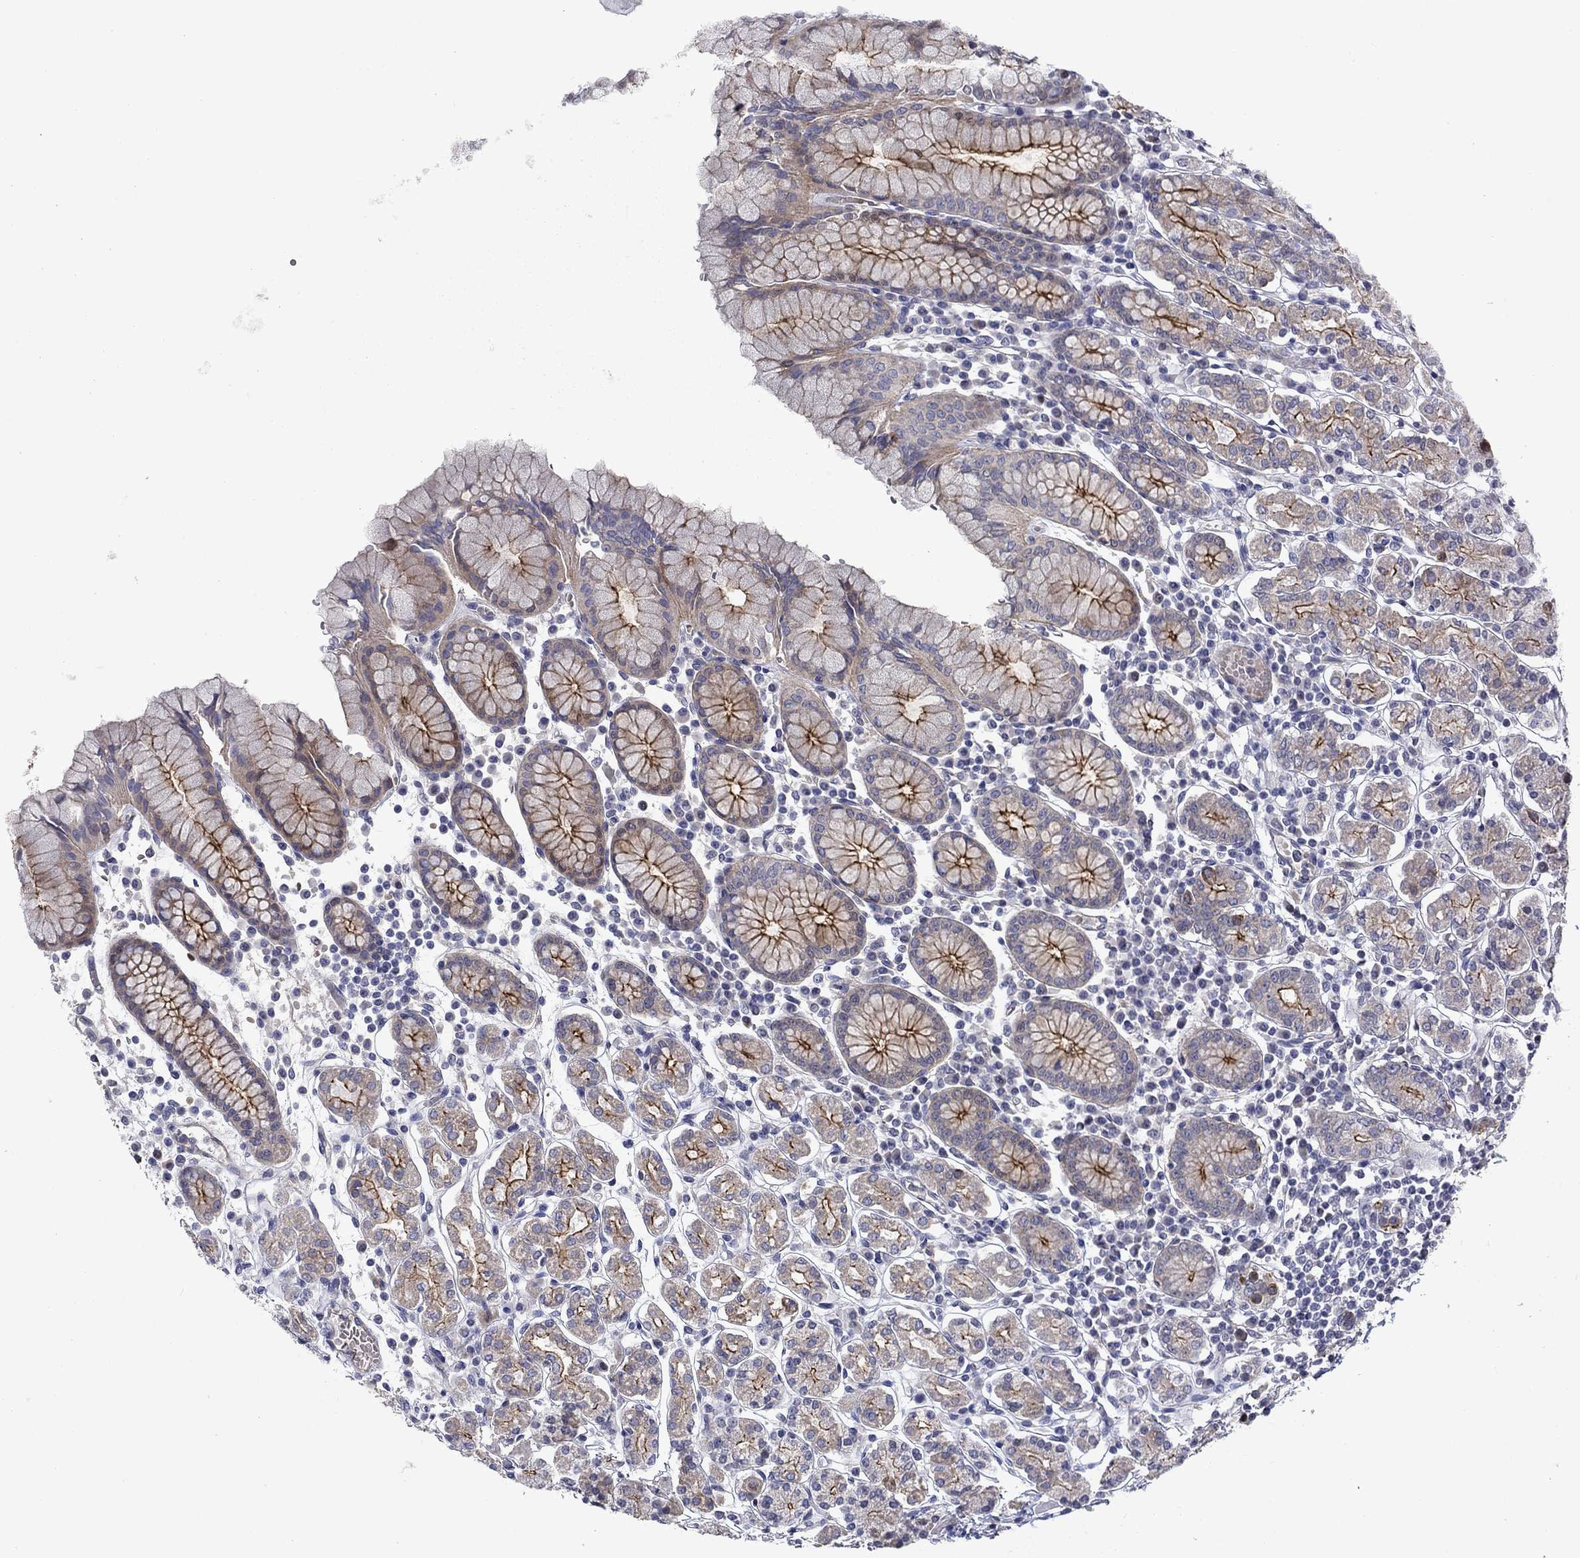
{"staining": {"intensity": "strong", "quantity": "<25%", "location": "cytoplasmic/membranous"}, "tissue": "stomach", "cell_type": "Glandular cells", "image_type": "normal", "snomed": [{"axis": "morphology", "description": "Normal tissue, NOS"}, {"axis": "topography", "description": "Stomach, upper"}, {"axis": "topography", "description": "Stomach"}], "caption": "Immunohistochemical staining of benign stomach reveals medium levels of strong cytoplasmic/membranous positivity in approximately <25% of glandular cells.", "gene": "SLC1A1", "patient": {"sex": "male", "age": 62}}